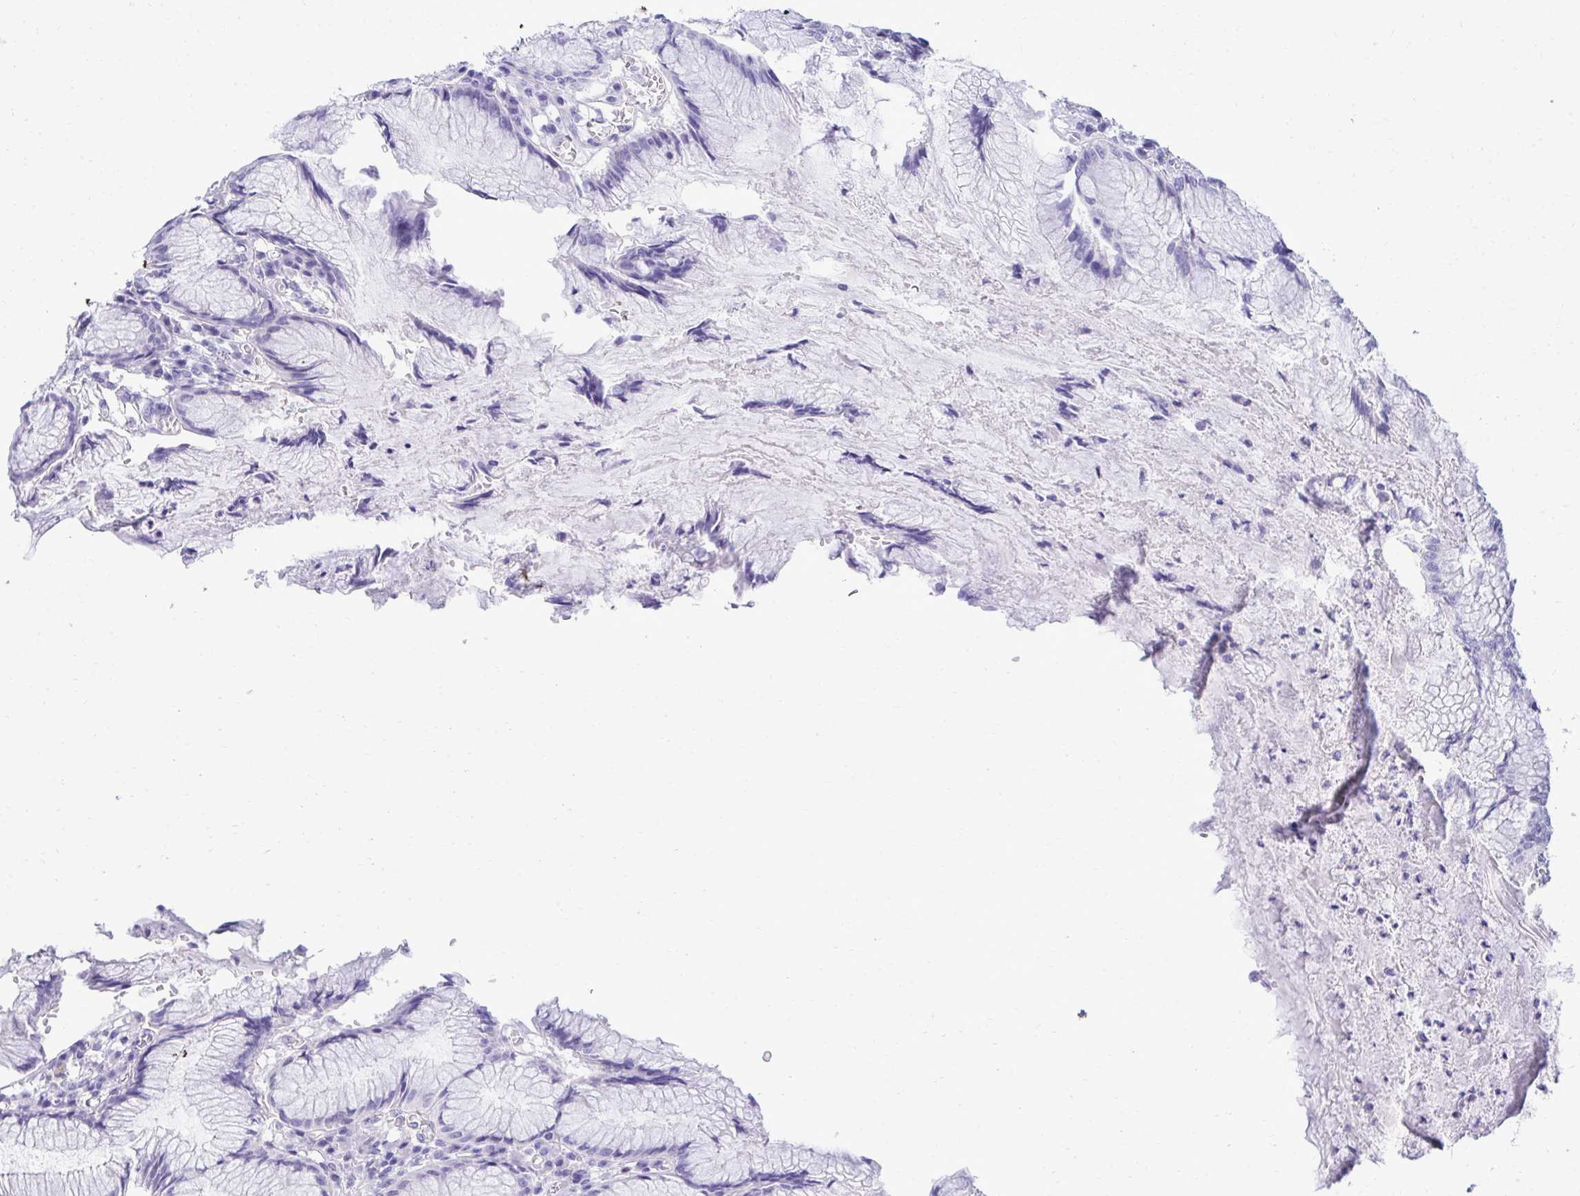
{"staining": {"intensity": "negative", "quantity": "none", "location": "none"}, "tissue": "stomach", "cell_type": "Glandular cells", "image_type": "normal", "snomed": [{"axis": "morphology", "description": "Normal tissue, NOS"}, {"axis": "topography", "description": "Stomach"}], "caption": "This is an immunohistochemistry (IHC) image of benign stomach. There is no staining in glandular cells.", "gene": "PGM2L1", "patient": {"sex": "male", "age": 55}}